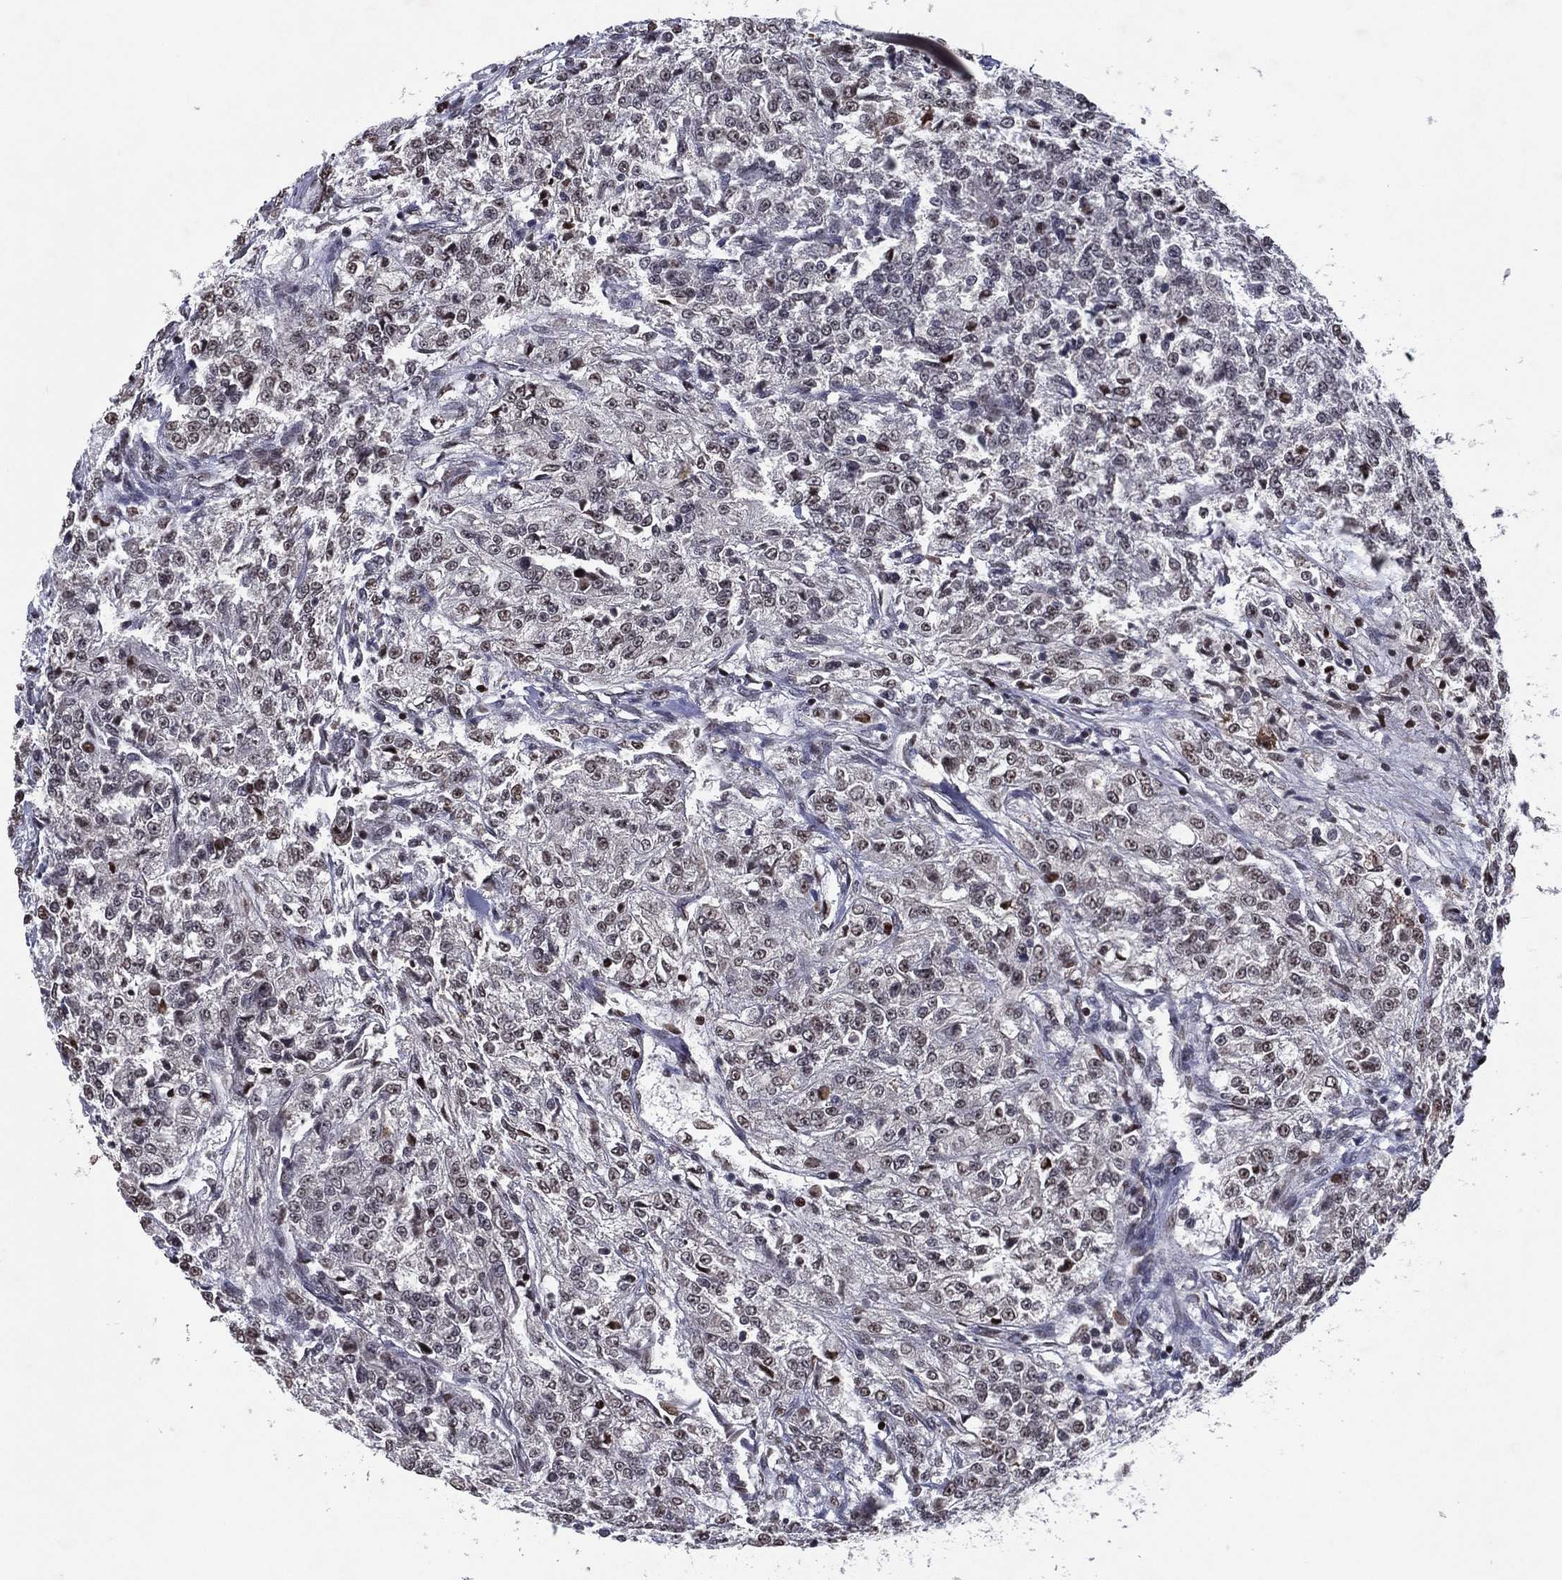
{"staining": {"intensity": "negative", "quantity": "none", "location": "none"}, "tissue": "renal cancer", "cell_type": "Tumor cells", "image_type": "cancer", "snomed": [{"axis": "morphology", "description": "Adenocarcinoma, NOS"}, {"axis": "topography", "description": "Kidney"}], "caption": "IHC histopathology image of human renal adenocarcinoma stained for a protein (brown), which reveals no expression in tumor cells.", "gene": "ZBTB42", "patient": {"sex": "female", "age": 63}}